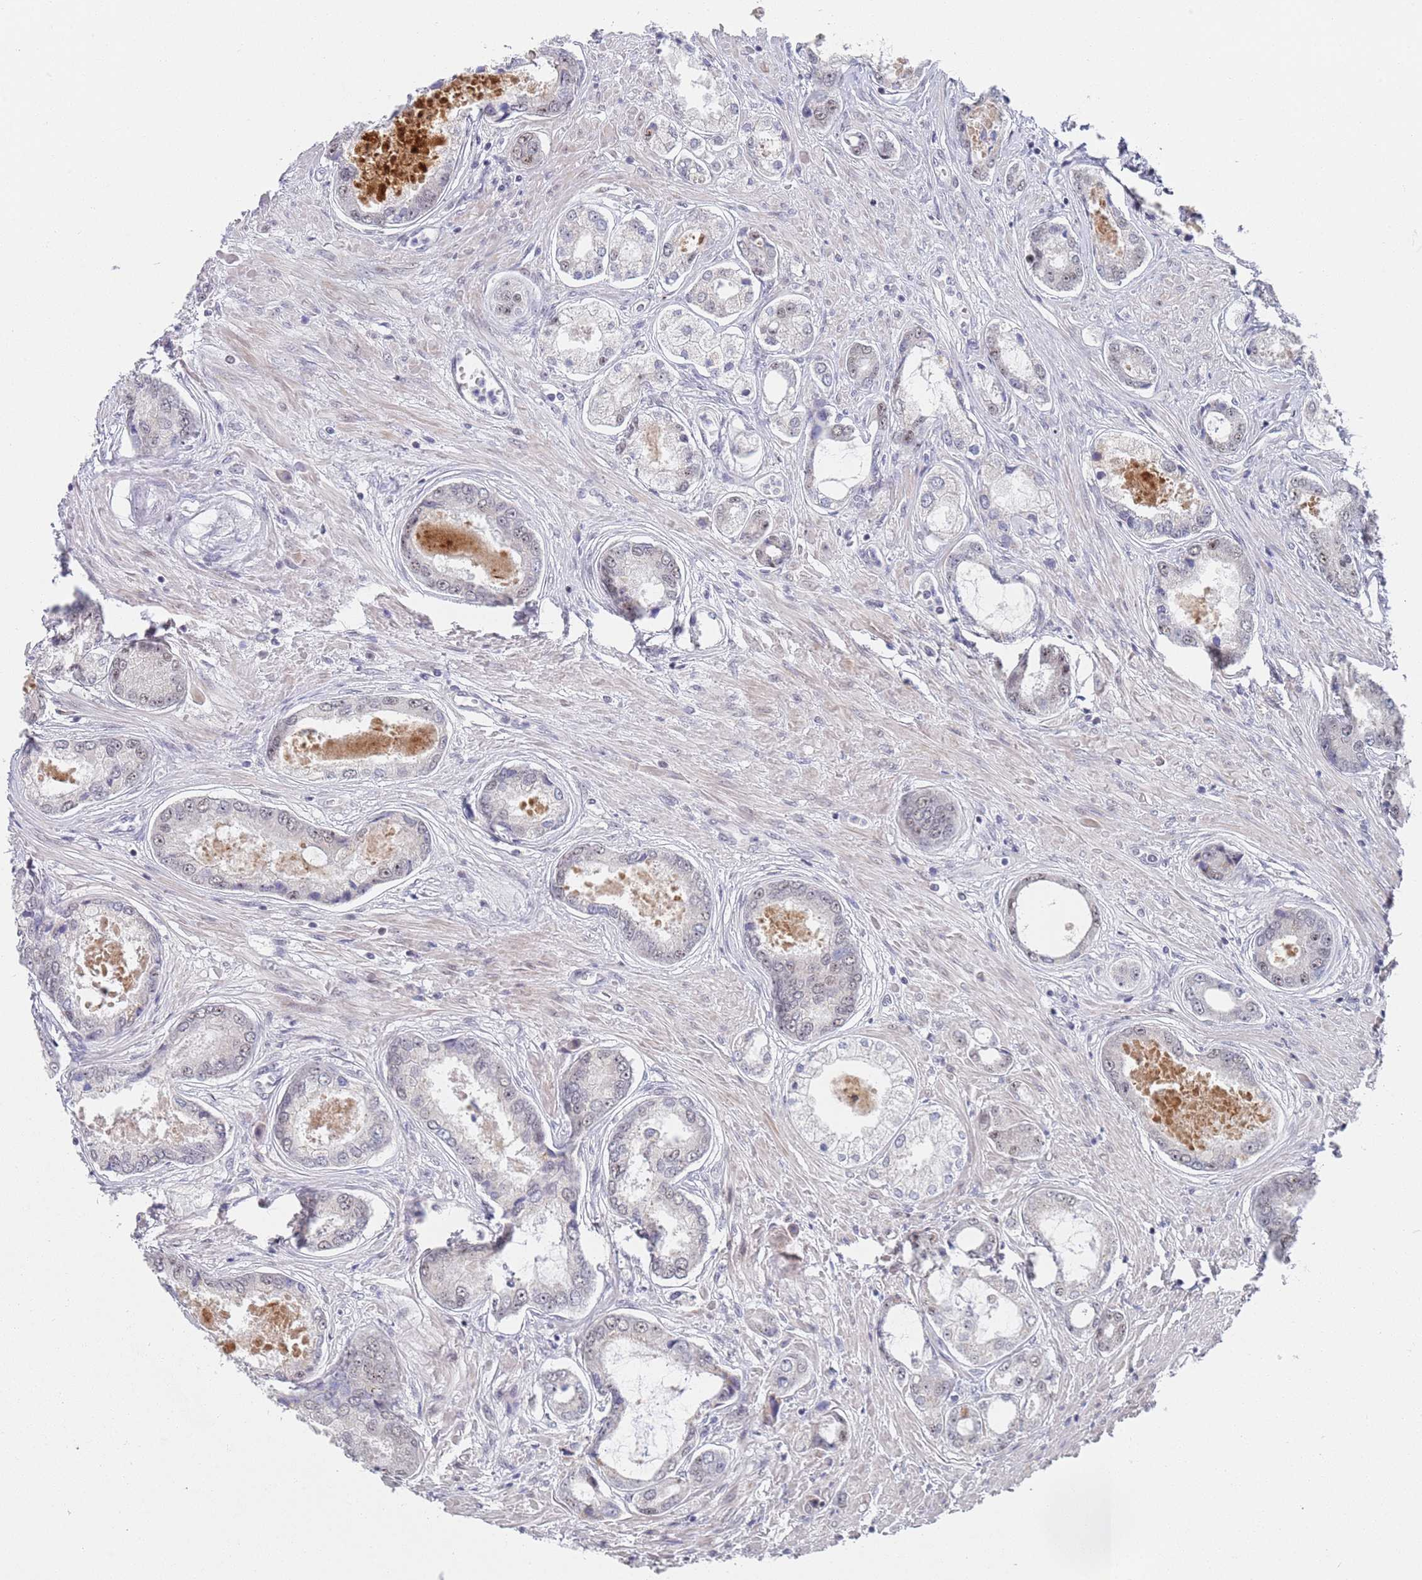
{"staining": {"intensity": "weak", "quantity": "<25%", "location": "nuclear"}, "tissue": "prostate cancer", "cell_type": "Tumor cells", "image_type": "cancer", "snomed": [{"axis": "morphology", "description": "Adenocarcinoma, Low grade"}, {"axis": "topography", "description": "Prostate"}], "caption": "This is an IHC micrograph of prostate cancer. There is no staining in tumor cells.", "gene": "PLCL2", "patient": {"sex": "male", "age": 68}}